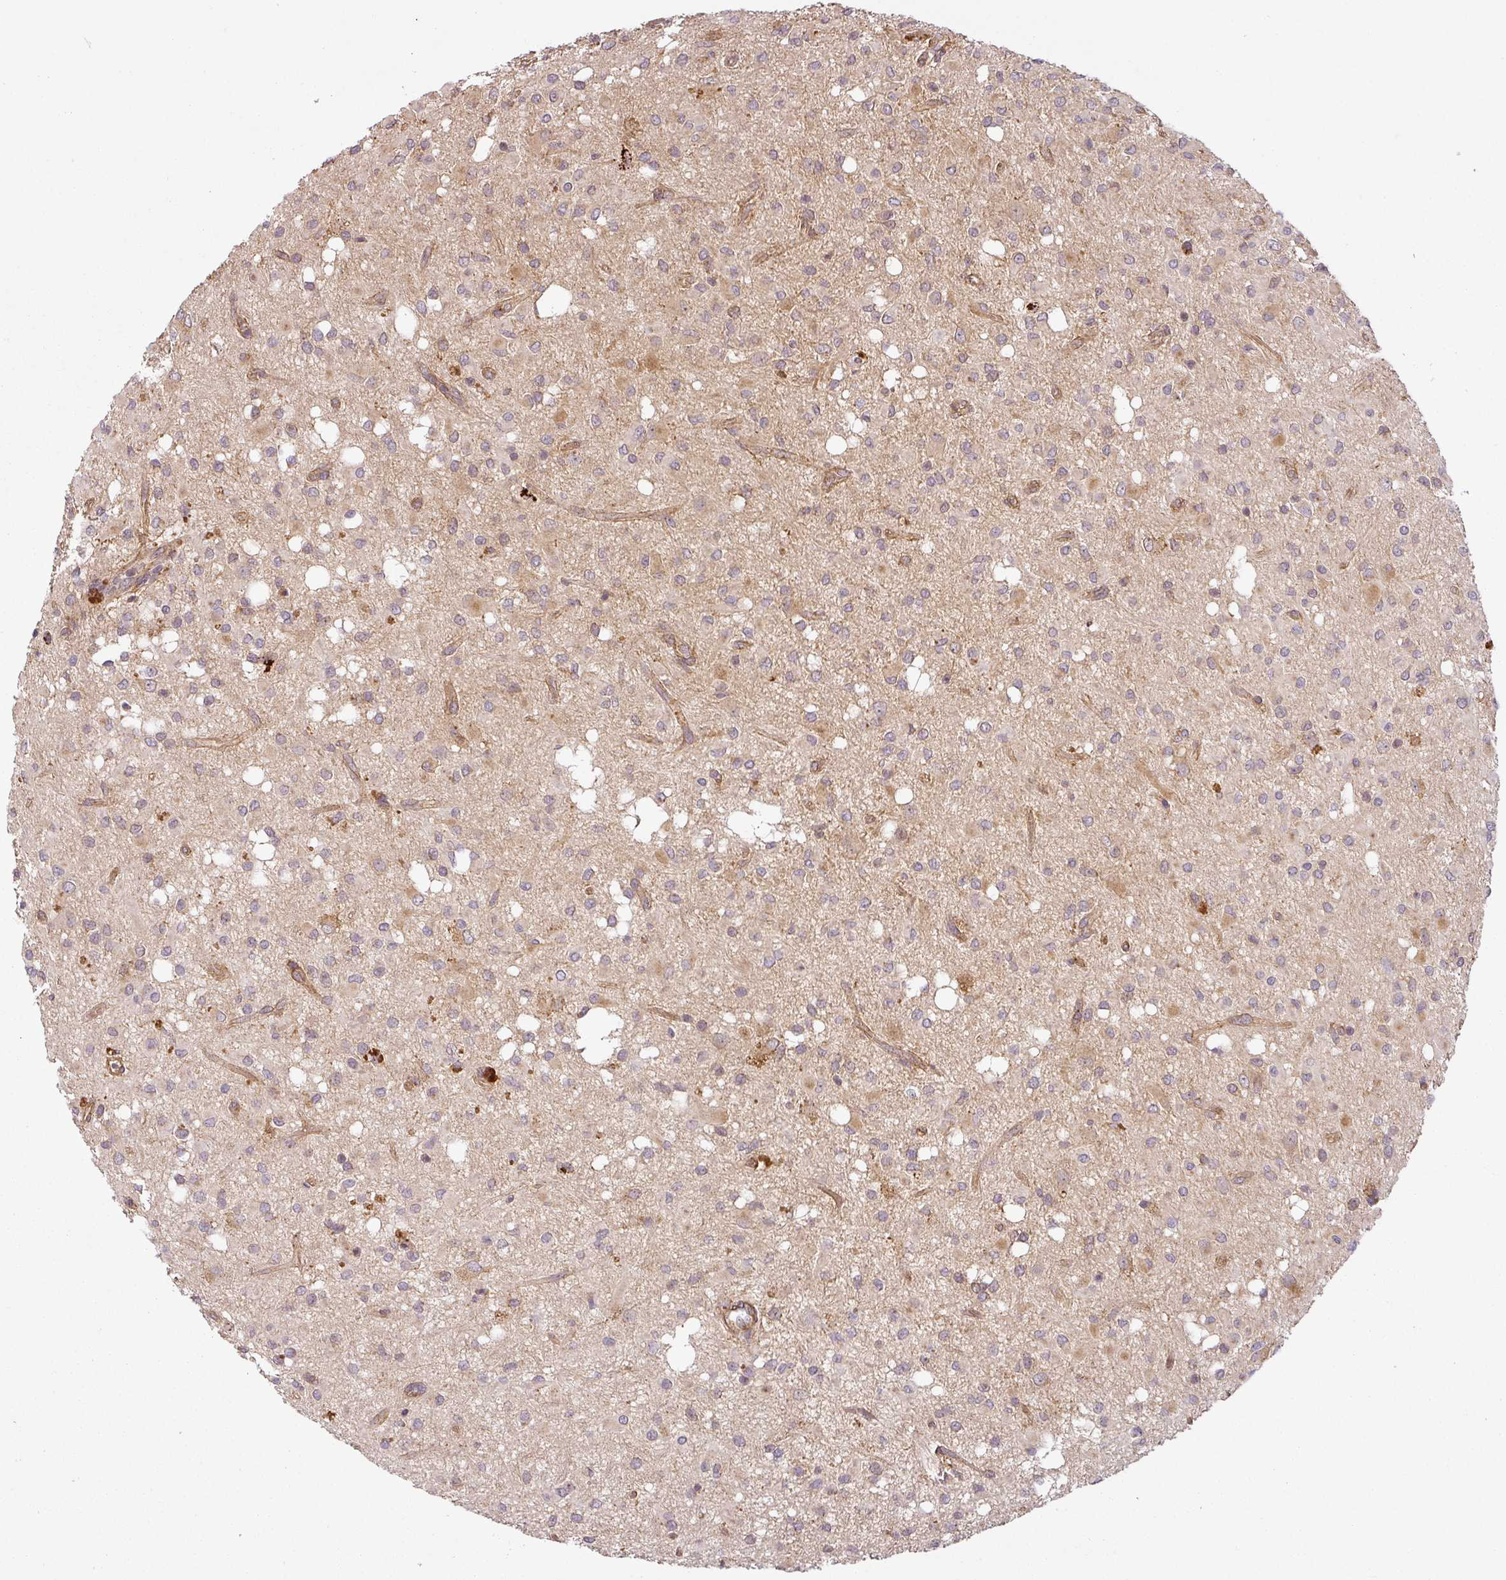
{"staining": {"intensity": "moderate", "quantity": "<25%", "location": "cytoplasmic/membranous,nuclear"}, "tissue": "glioma", "cell_type": "Tumor cells", "image_type": "cancer", "snomed": [{"axis": "morphology", "description": "Glioma, malignant, Low grade"}, {"axis": "topography", "description": "Brain"}], "caption": "A photomicrograph showing moderate cytoplasmic/membranous and nuclear staining in approximately <25% of tumor cells in glioma, as visualized by brown immunohistochemical staining.", "gene": "DIMT1", "patient": {"sex": "female", "age": 33}}